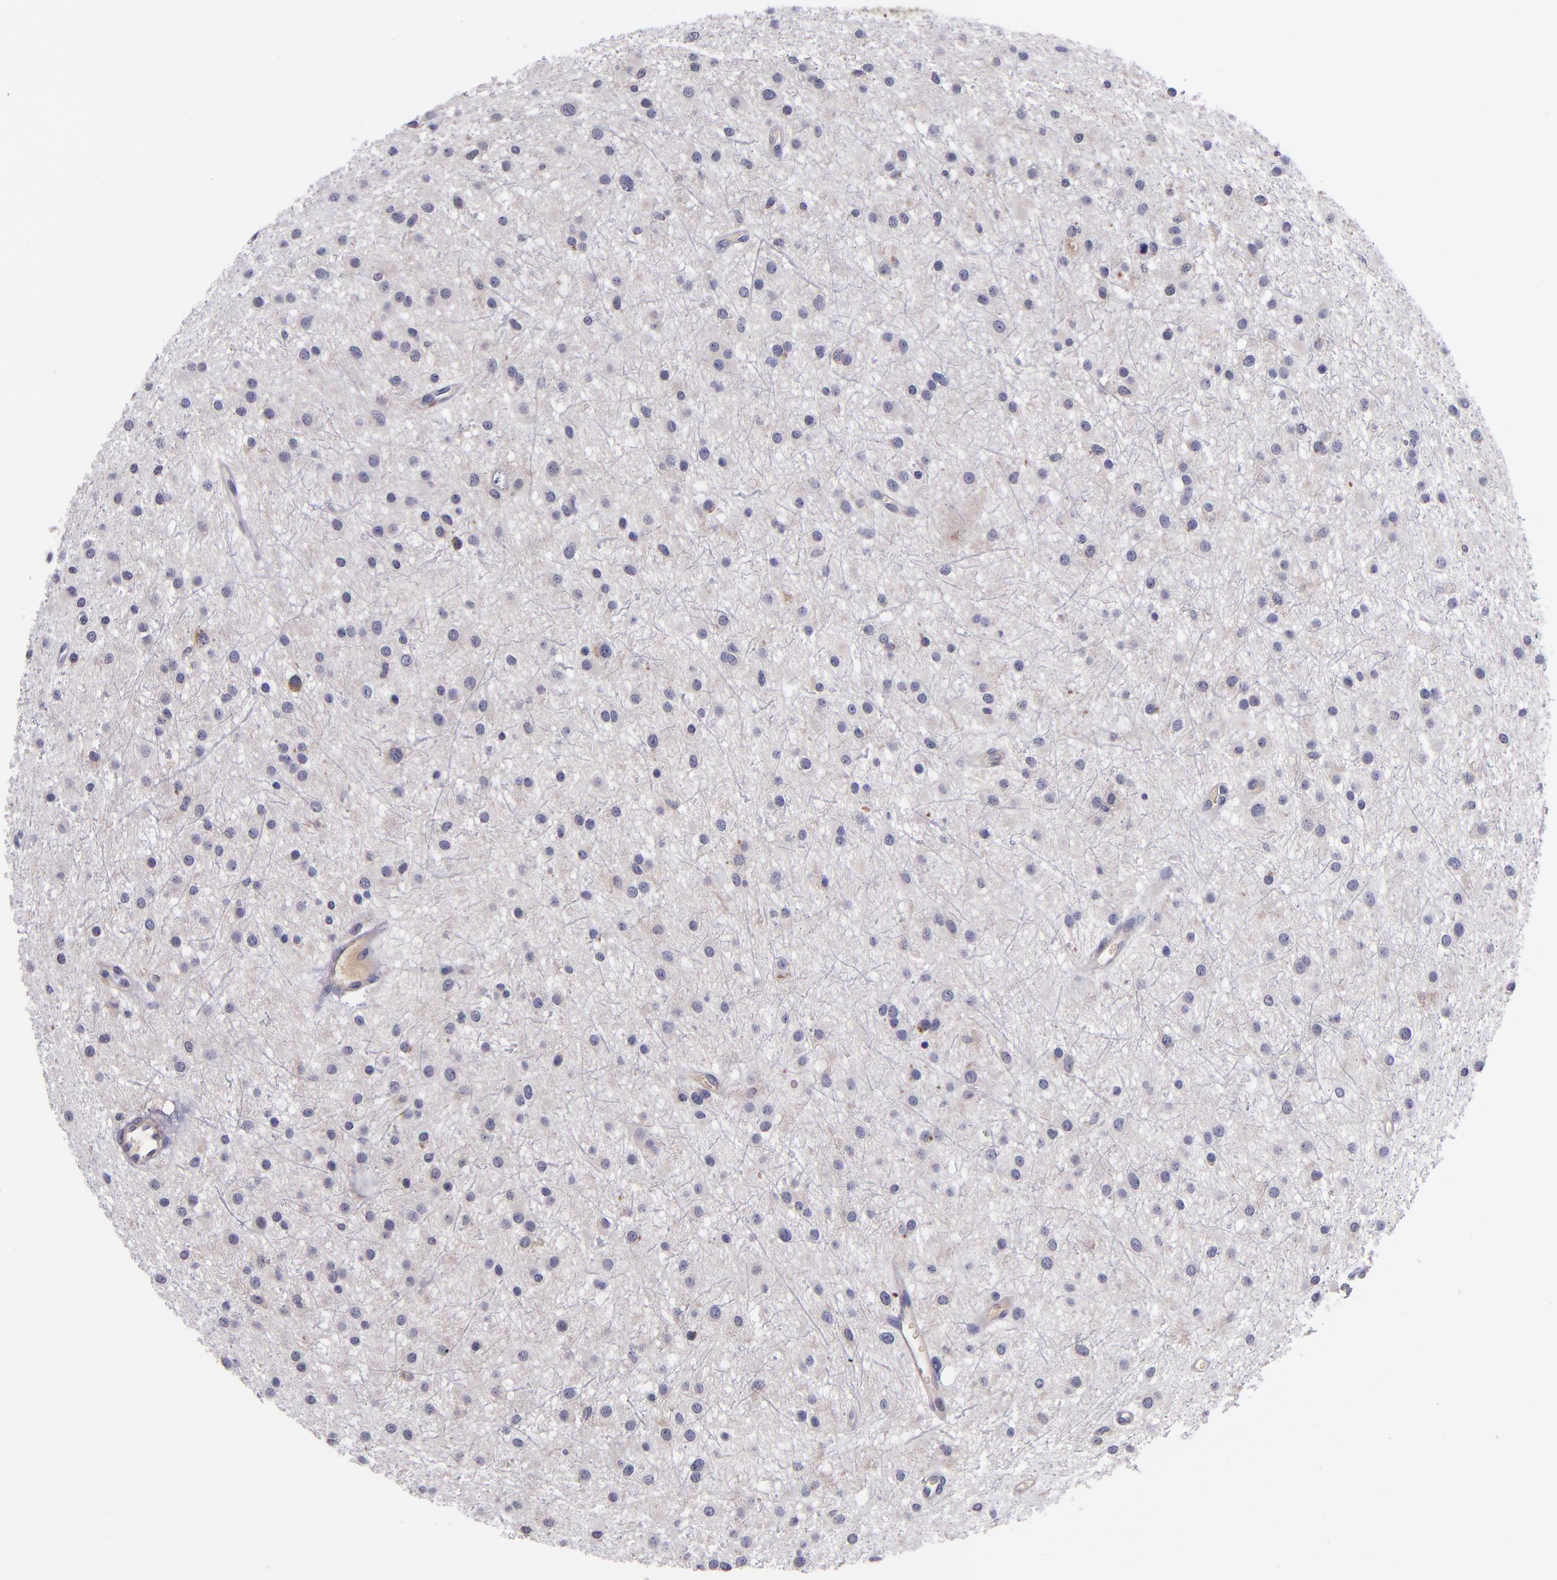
{"staining": {"intensity": "negative", "quantity": "none", "location": "none"}, "tissue": "glioma", "cell_type": "Tumor cells", "image_type": "cancer", "snomed": [{"axis": "morphology", "description": "Glioma, malignant, Low grade"}, {"axis": "topography", "description": "Brain"}], "caption": "An IHC histopathology image of glioma is shown. There is no staining in tumor cells of glioma.", "gene": "RBP4", "patient": {"sex": "female", "age": 36}}